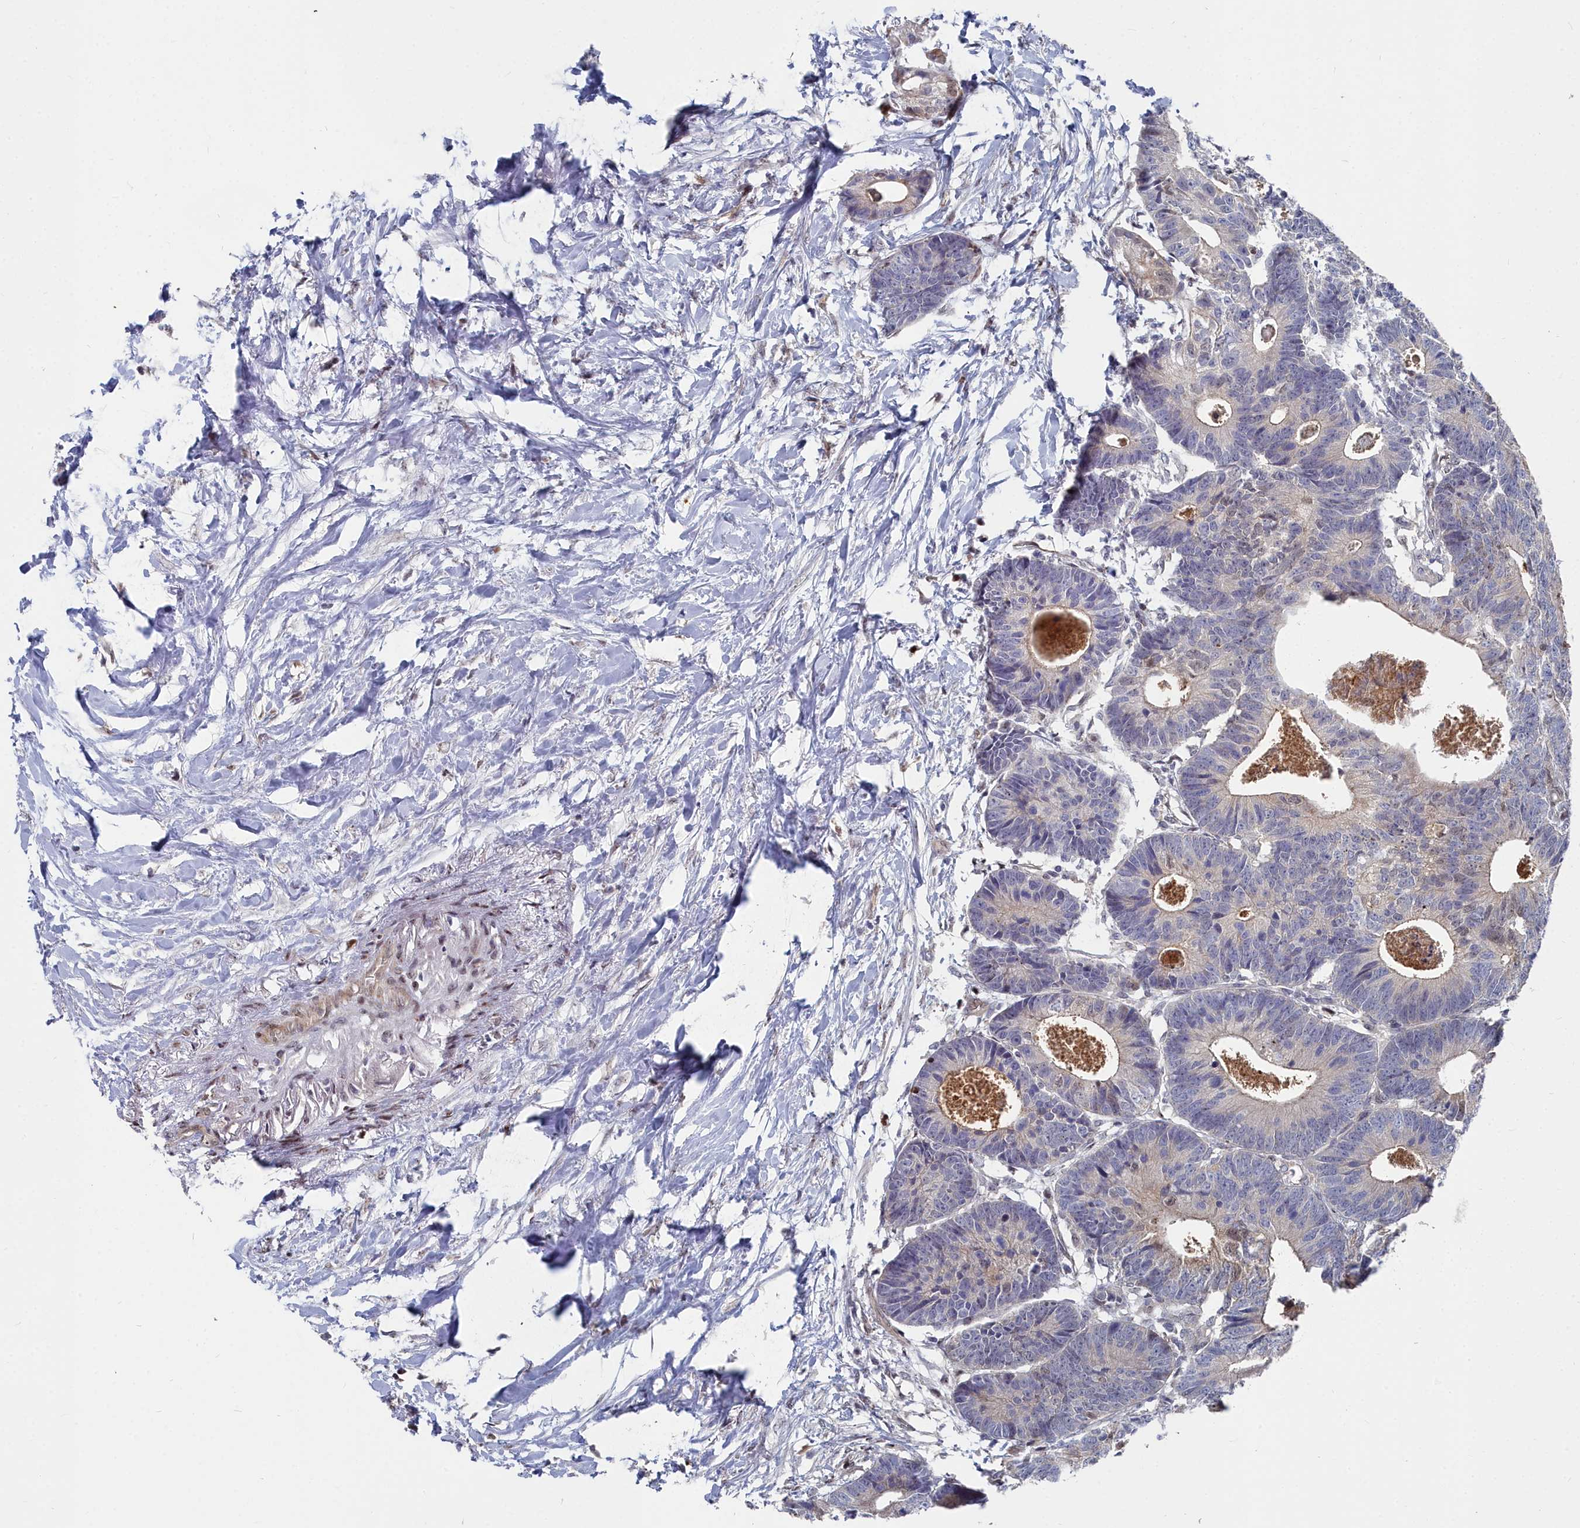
{"staining": {"intensity": "negative", "quantity": "none", "location": "none"}, "tissue": "colorectal cancer", "cell_type": "Tumor cells", "image_type": "cancer", "snomed": [{"axis": "morphology", "description": "Adenocarcinoma, NOS"}, {"axis": "topography", "description": "Colon"}], "caption": "Immunohistochemical staining of human colorectal cancer displays no significant staining in tumor cells.", "gene": "RPS27A", "patient": {"sex": "female", "age": 57}}